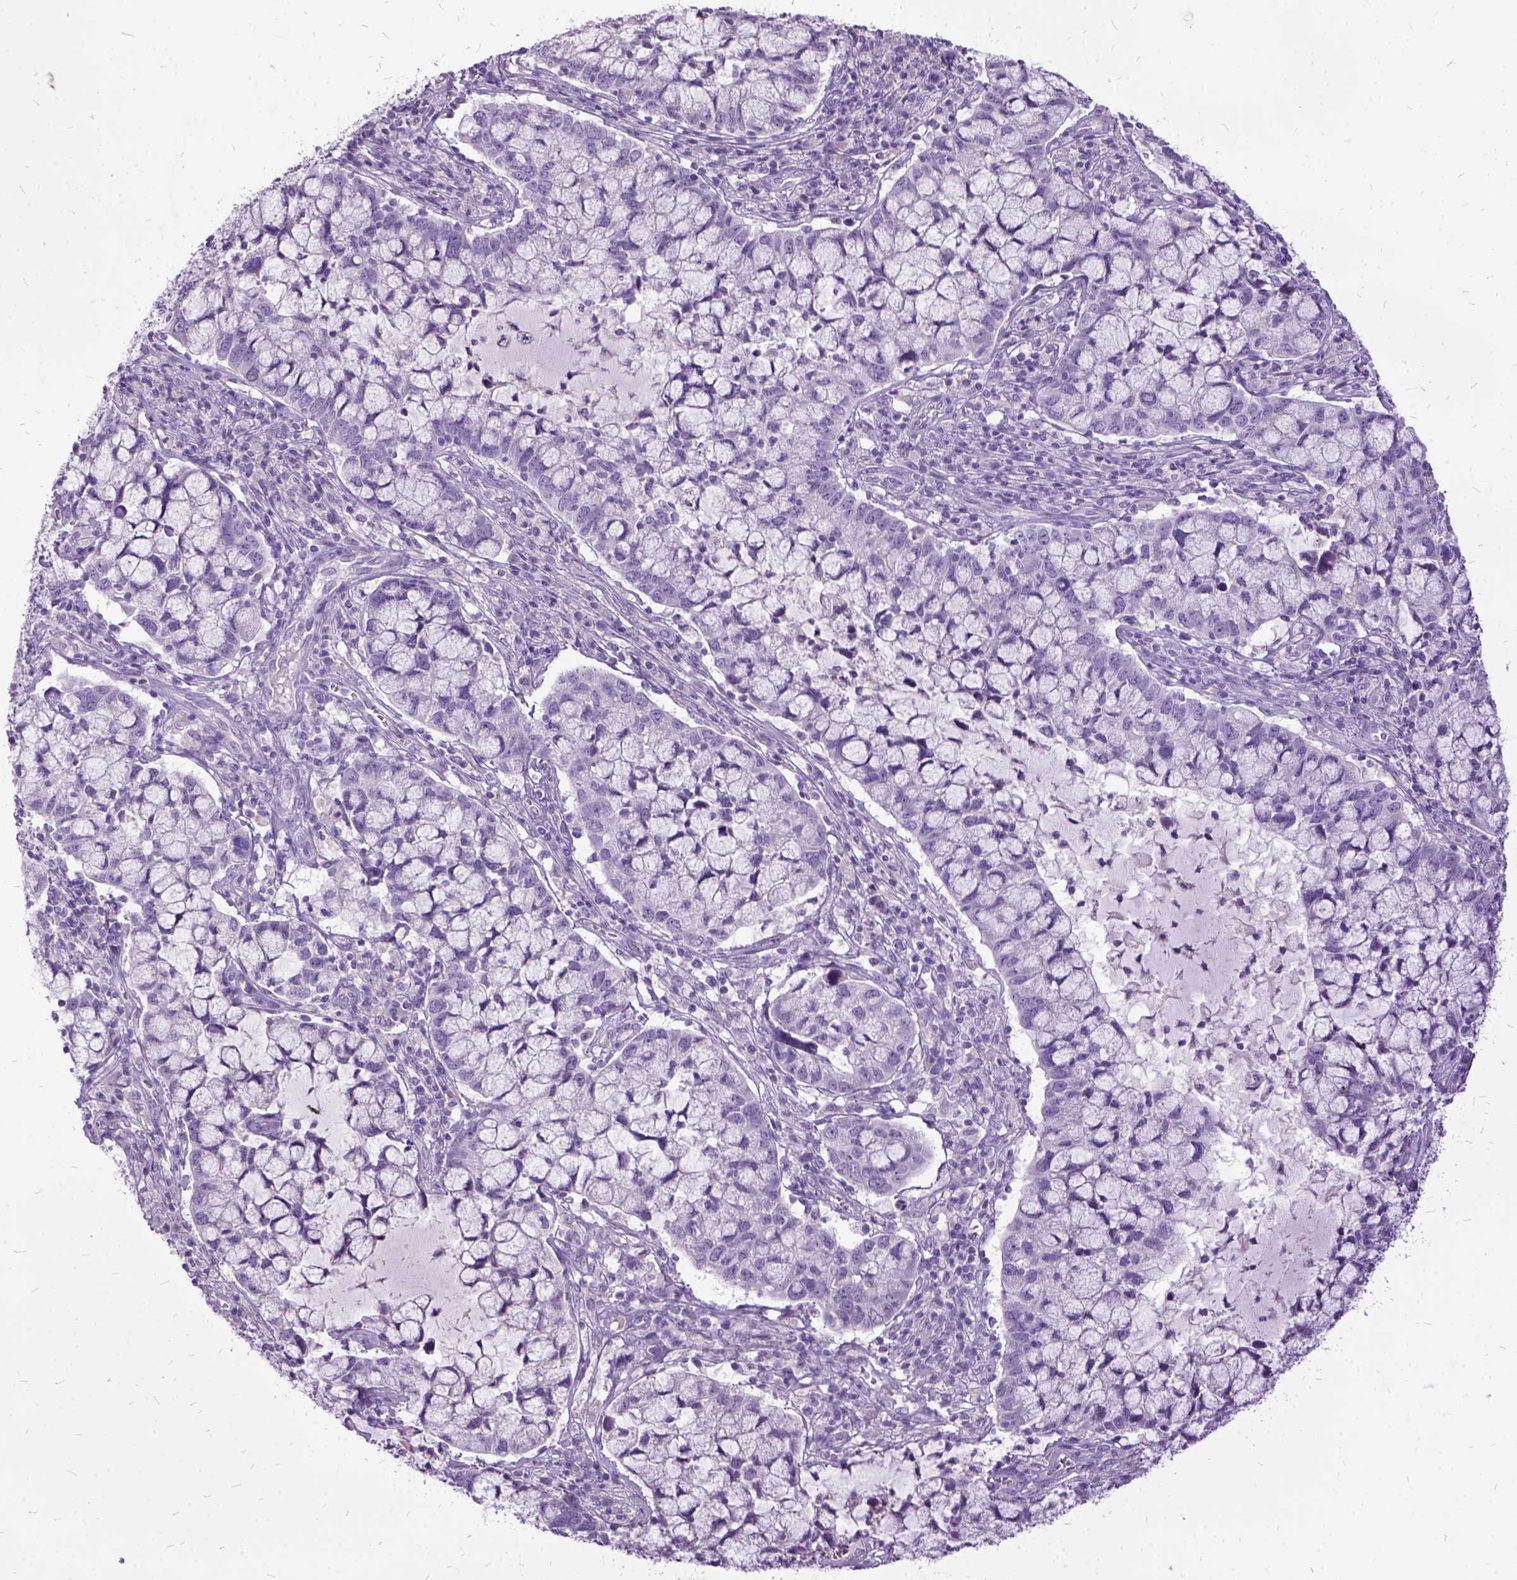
{"staining": {"intensity": "negative", "quantity": "none", "location": "none"}, "tissue": "cervical cancer", "cell_type": "Tumor cells", "image_type": "cancer", "snomed": [{"axis": "morphology", "description": "Adenocarcinoma, NOS"}, {"axis": "topography", "description": "Cervix"}], "caption": "The histopathology image displays no significant positivity in tumor cells of cervical cancer (adenocarcinoma).", "gene": "MME", "patient": {"sex": "female", "age": 40}}